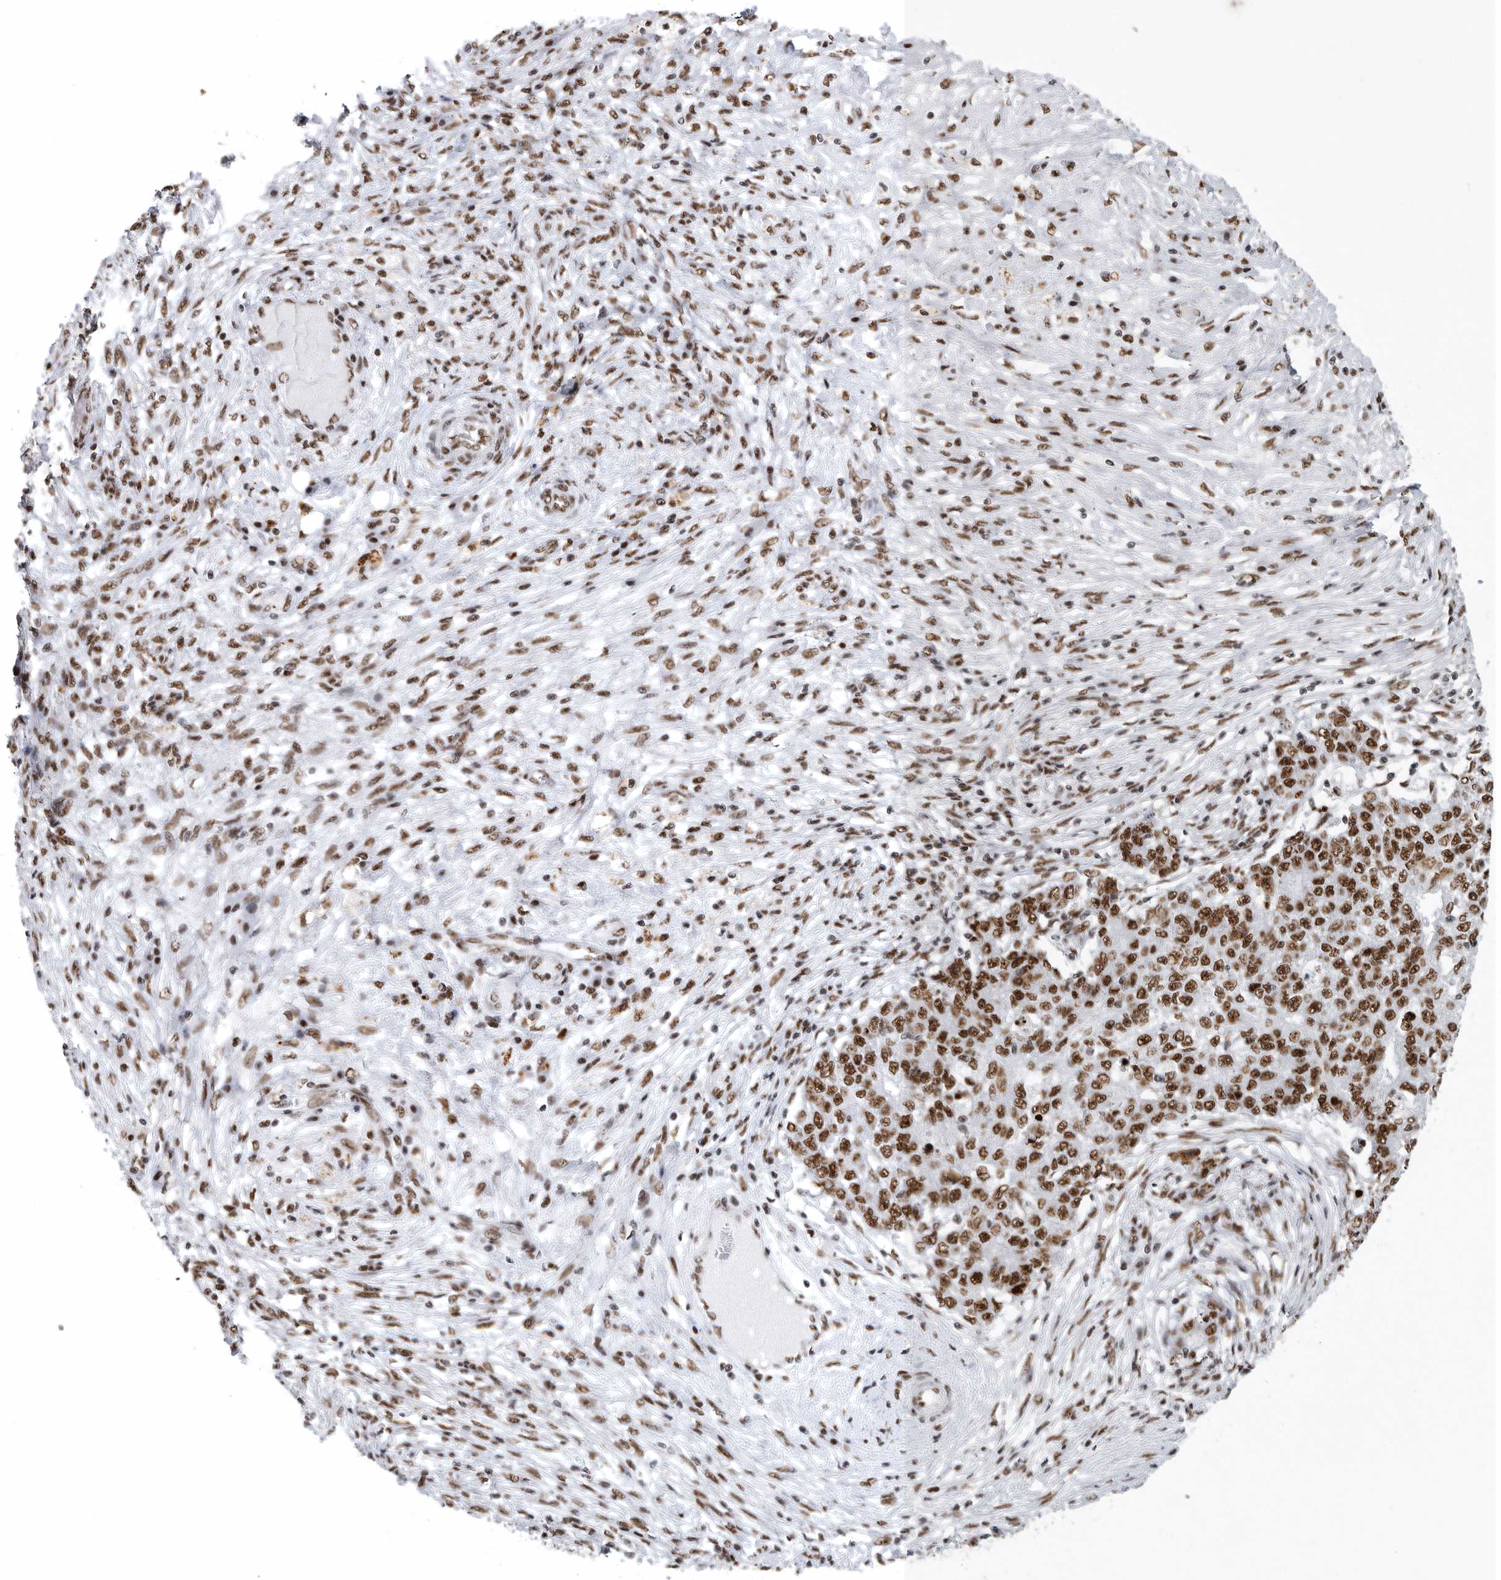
{"staining": {"intensity": "strong", "quantity": ">75%", "location": "nuclear"}, "tissue": "ovarian cancer", "cell_type": "Tumor cells", "image_type": "cancer", "snomed": [{"axis": "morphology", "description": "Carcinoma, endometroid"}, {"axis": "topography", "description": "Ovary"}], "caption": "Immunohistochemistry (IHC) micrograph of neoplastic tissue: human ovarian cancer (endometroid carcinoma) stained using IHC demonstrates high levels of strong protein expression localized specifically in the nuclear of tumor cells, appearing as a nuclear brown color.", "gene": "BCLAF1", "patient": {"sex": "female", "age": 42}}